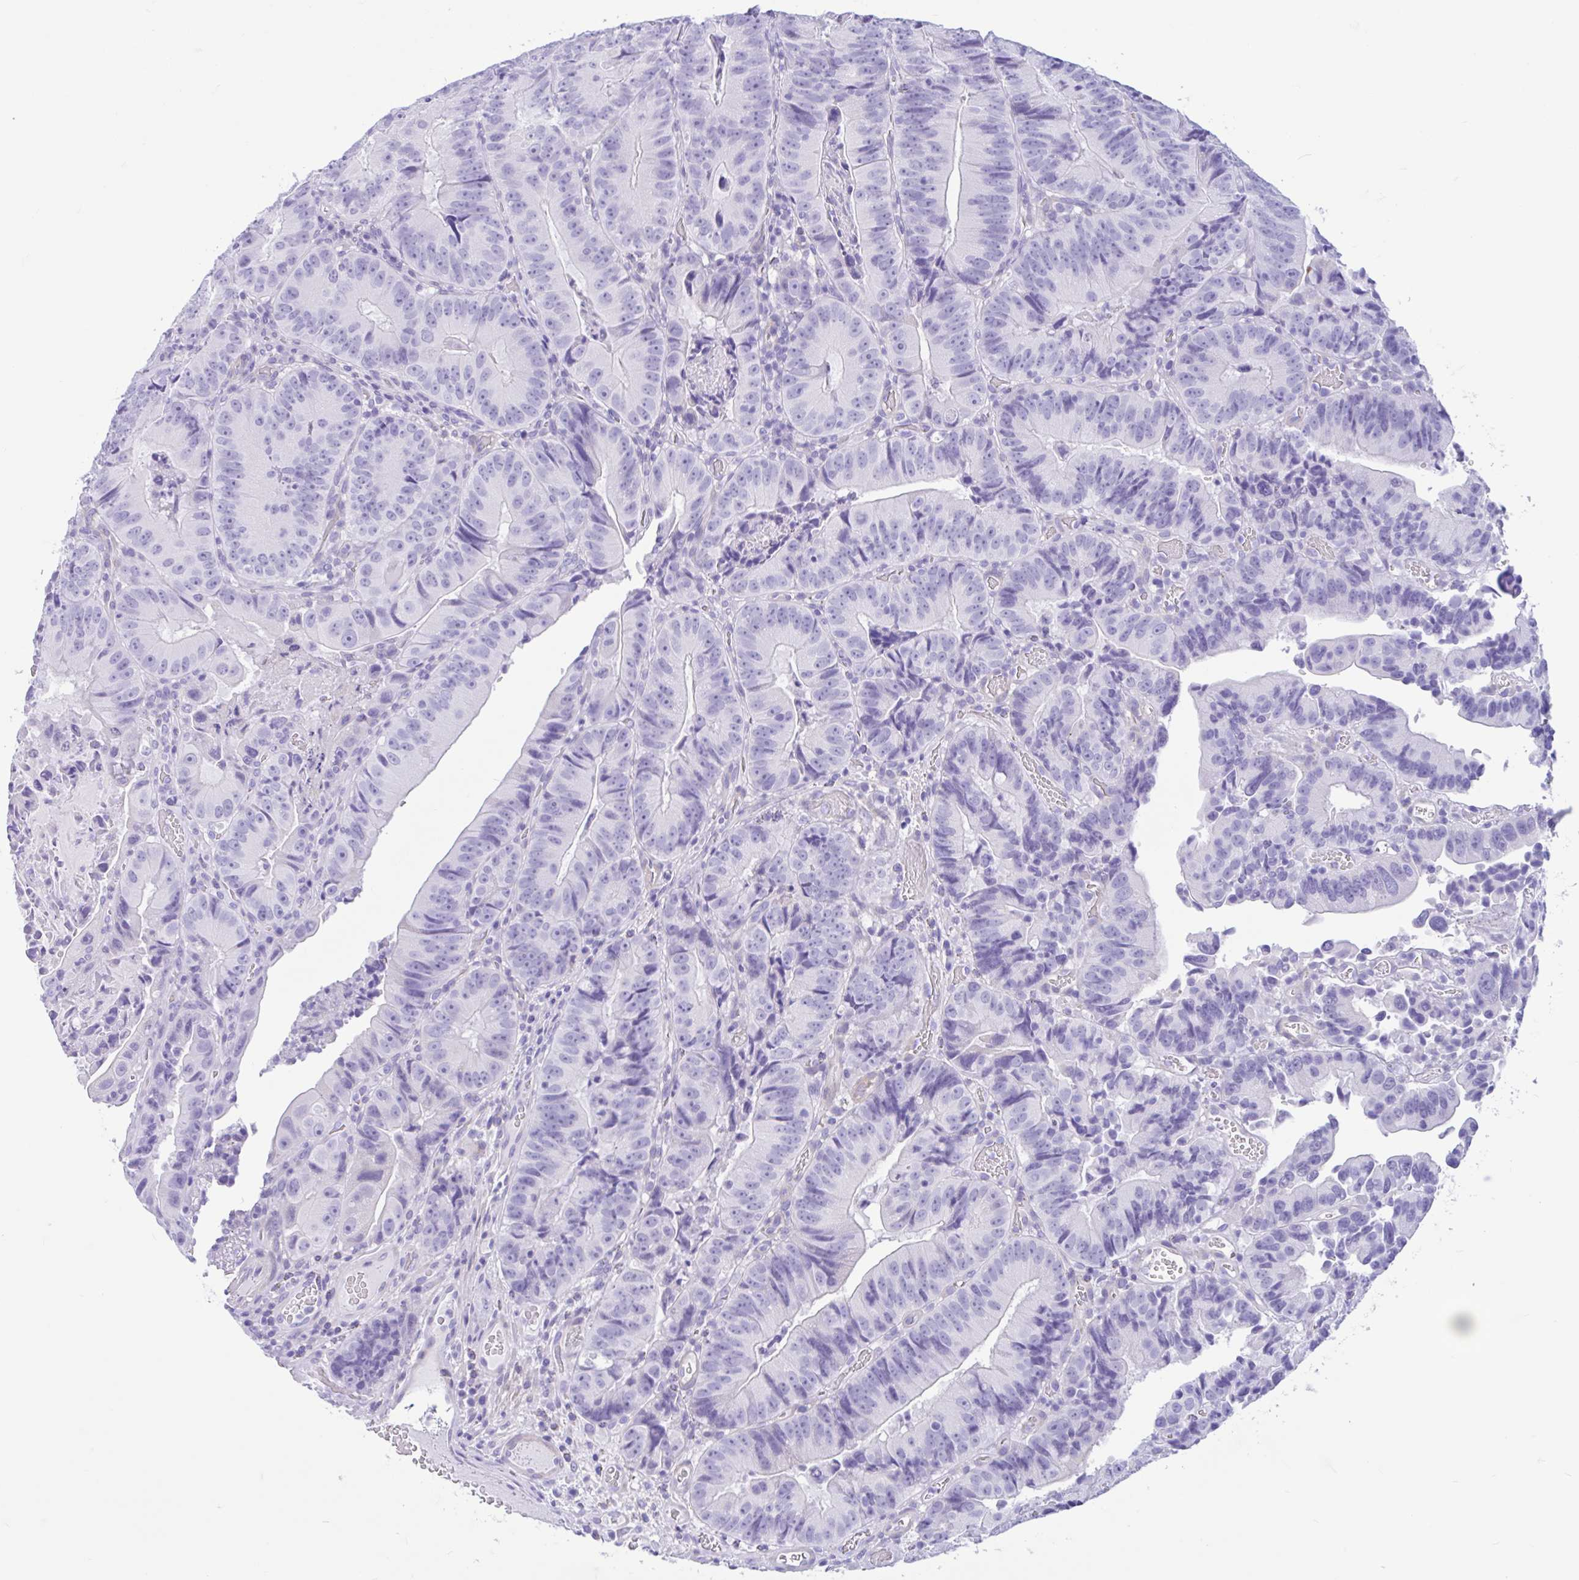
{"staining": {"intensity": "negative", "quantity": "none", "location": "none"}, "tissue": "colorectal cancer", "cell_type": "Tumor cells", "image_type": "cancer", "snomed": [{"axis": "morphology", "description": "Adenocarcinoma, NOS"}, {"axis": "topography", "description": "Colon"}], "caption": "Colorectal cancer (adenocarcinoma) was stained to show a protein in brown. There is no significant positivity in tumor cells. (DAB (3,3'-diaminobenzidine) immunohistochemistry (IHC), high magnification).", "gene": "IAPP", "patient": {"sex": "female", "age": 86}}